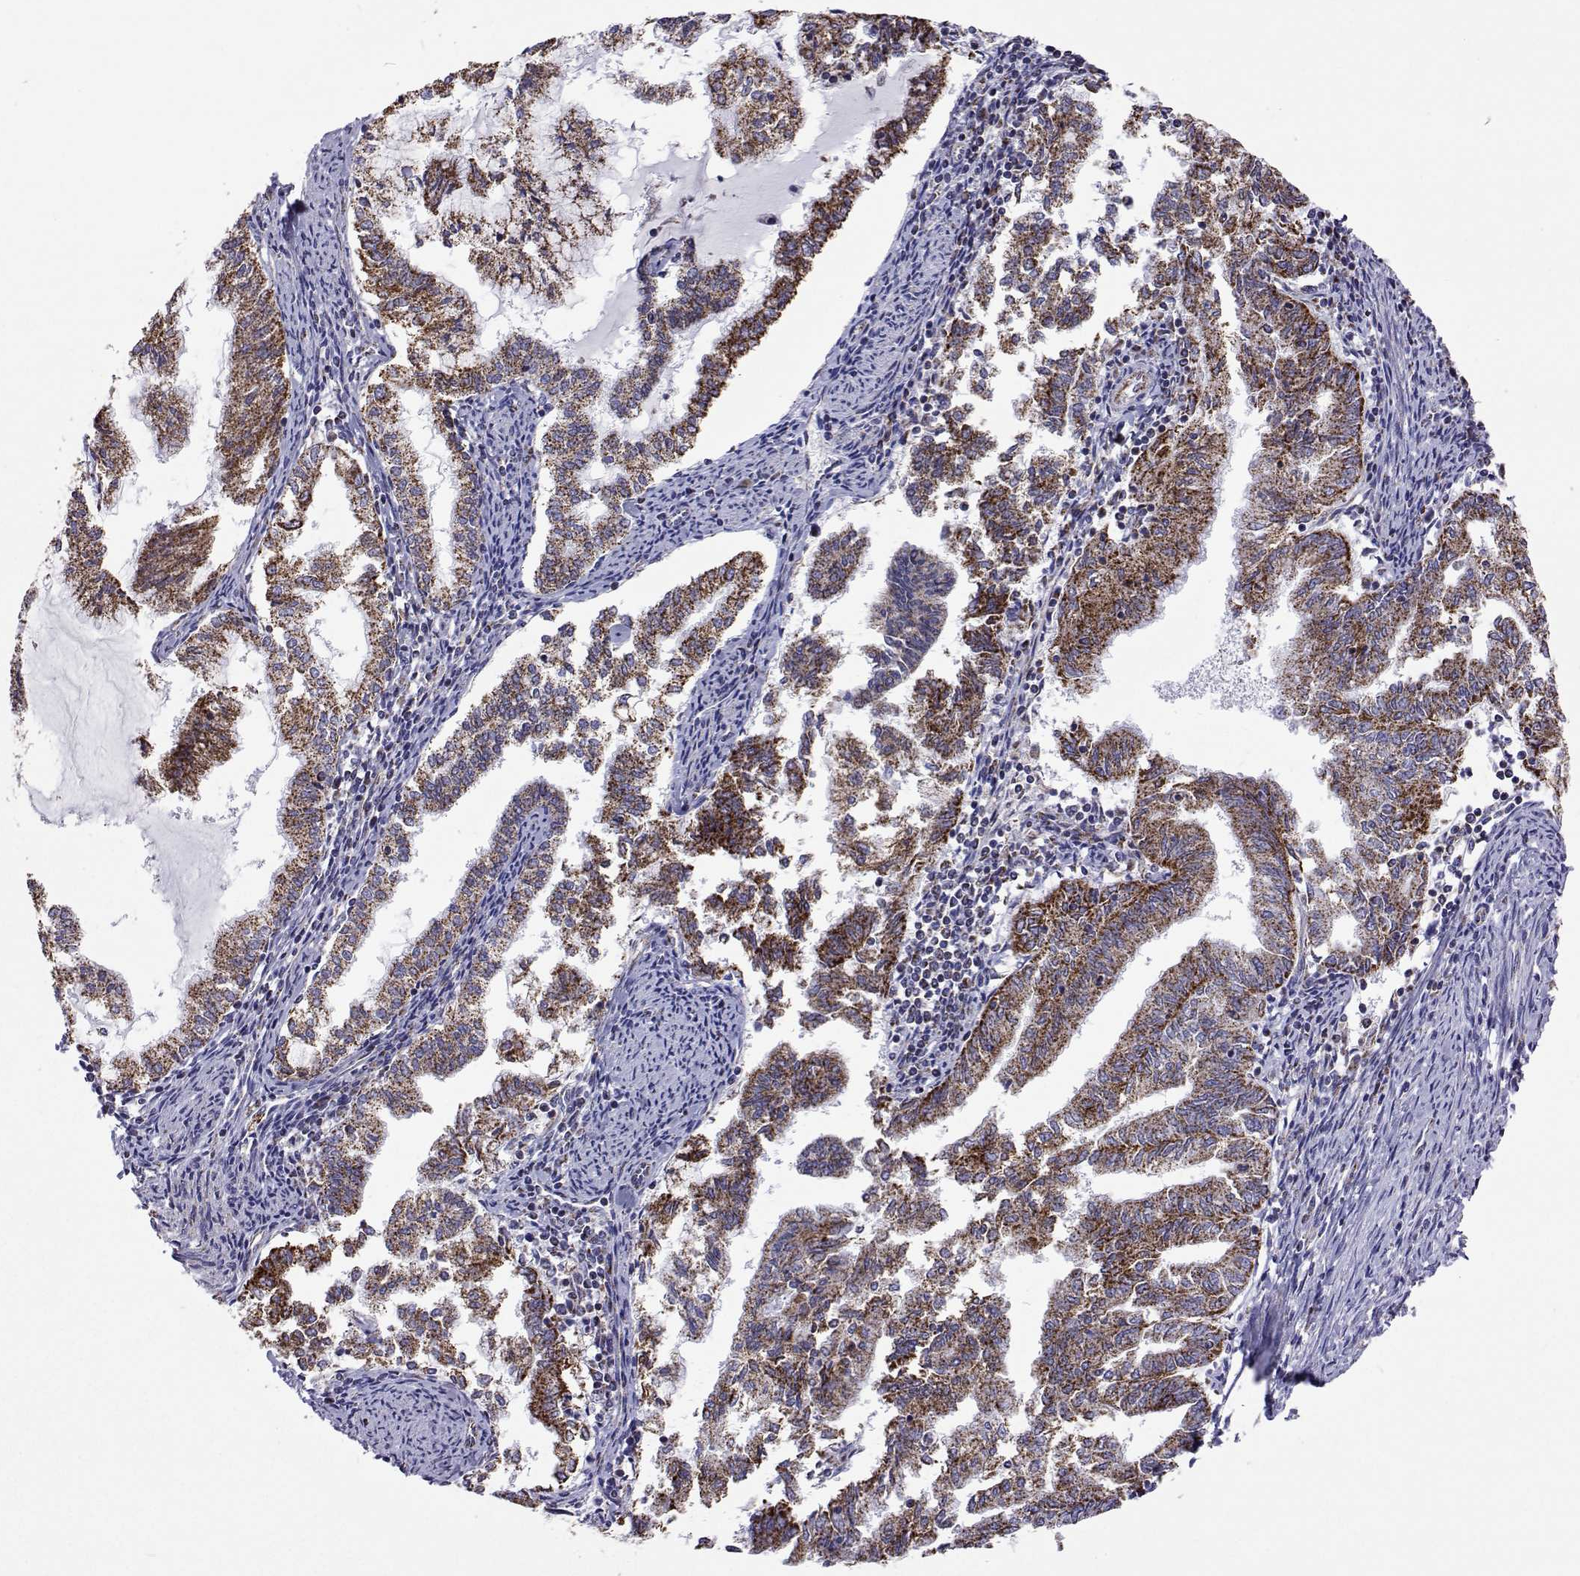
{"staining": {"intensity": "strong", "quantity": ">75%", "location": "cytoplasmic/membranous"}, "tissue": "endometrial cancer", "cell_type": "Tumor cells", "image_type": "cancer", "snomed": [{"axis": "morphology", "description": "Adenocarcinoma, NOS"}, {"axis": "topography", "description": "Endometrium"}], "caption": "A brown stain shows strong cytoplasmic/membranous staining of a protein in endometrial cancer tumor cells.", "gene": "MCCC2", "patient": {"sex": "female", "age": 79}}